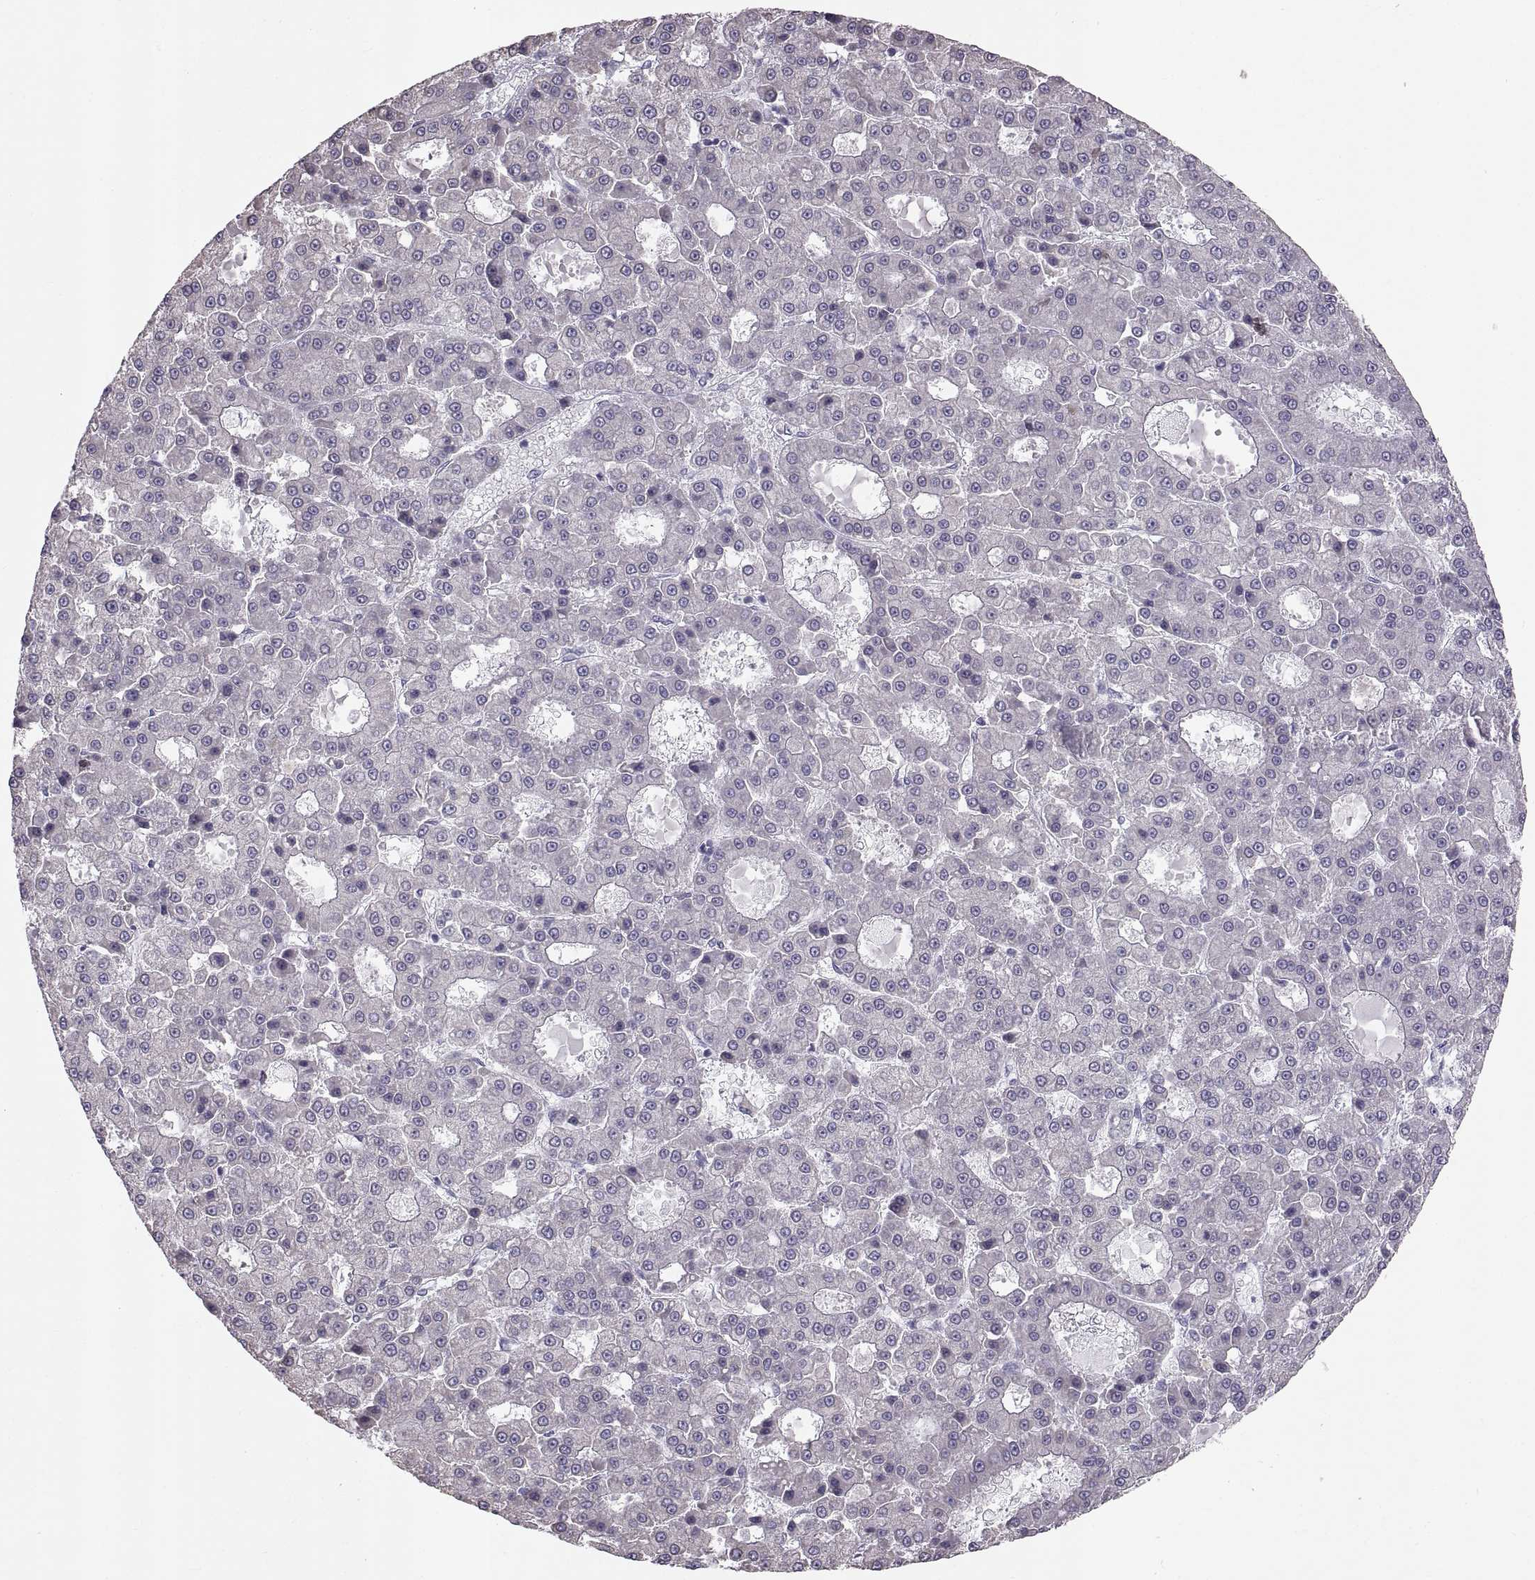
{"staining": {"intensity": "negative", "quantity": "none", "location": "none"}, "tissue": "liver cancer", "cell_type": "Tumor cells", "image_type": "cancer", "snomed": [{"axis": "morphology", "description": "Carcinoma, Hepatocellular, NOS"}, {"axis": "topography", "description": "Liver"}], "caption": "An IHC micrograph of hepatocellular carcinoma (liver) is shown. There is no staining in tumor cells of hepatocellular carcinoma (liver).", "gene": "WBP2NL", "patient": {"sex": "male", "age": 70}}